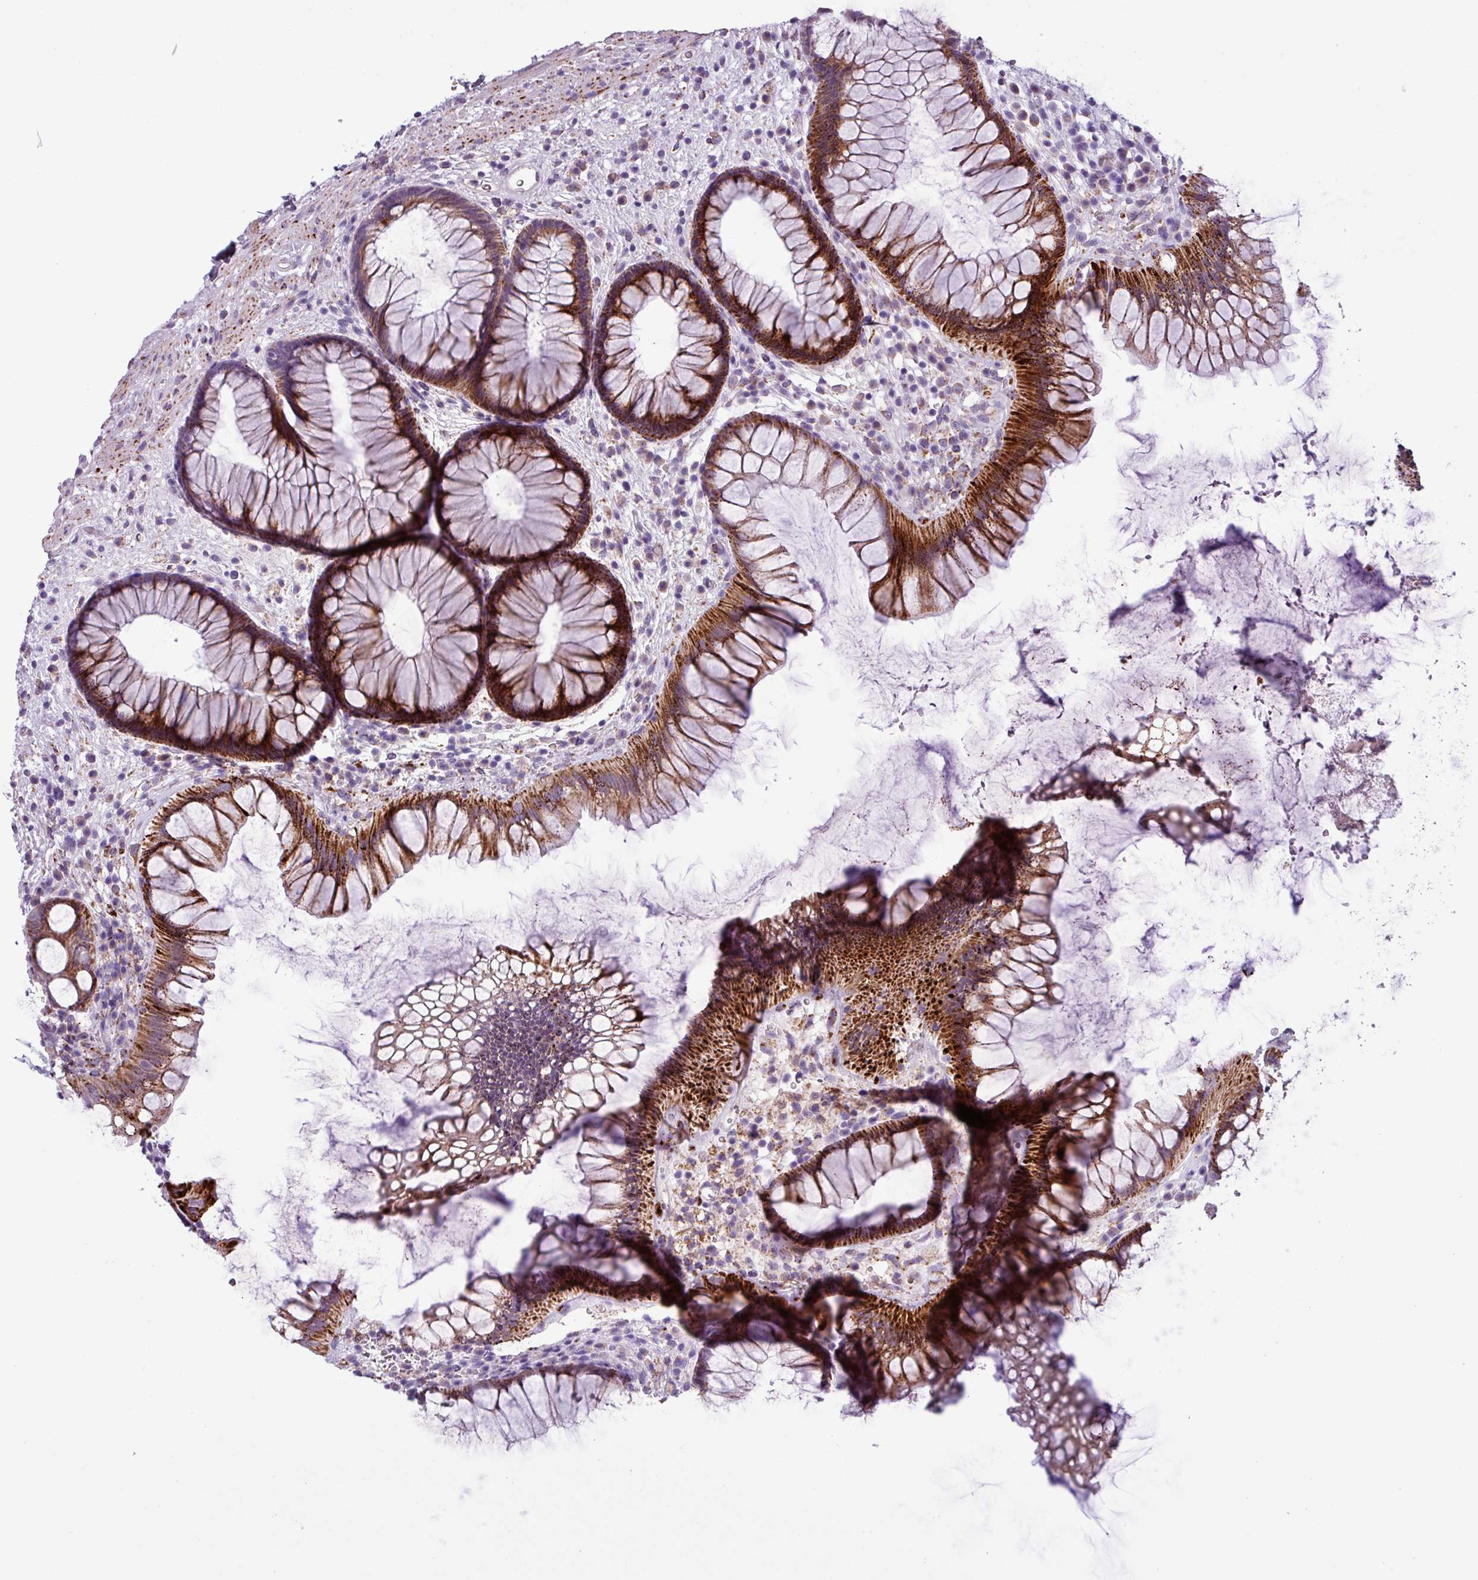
{"staining": {"intensity": "strong", "quantity": ">75%", "location": "cytoplasmic/membranous"}, "tissue": "rectum", "cell_type": "Glandular cells", "image_type": "normal", "snomed": [{"axis": "morphology", "description": "Normal tissue, NOS"}, {"axis": "topography", "description": "Rectum"}], "caption": "Immunohistochemical staining of normal rectum shows high levels of strong cytoplasmic/membranous positivity in approximately >75% of glandular cells.", "gene": "ZNF667", "patient": {"sex": "male", "age": 51}}